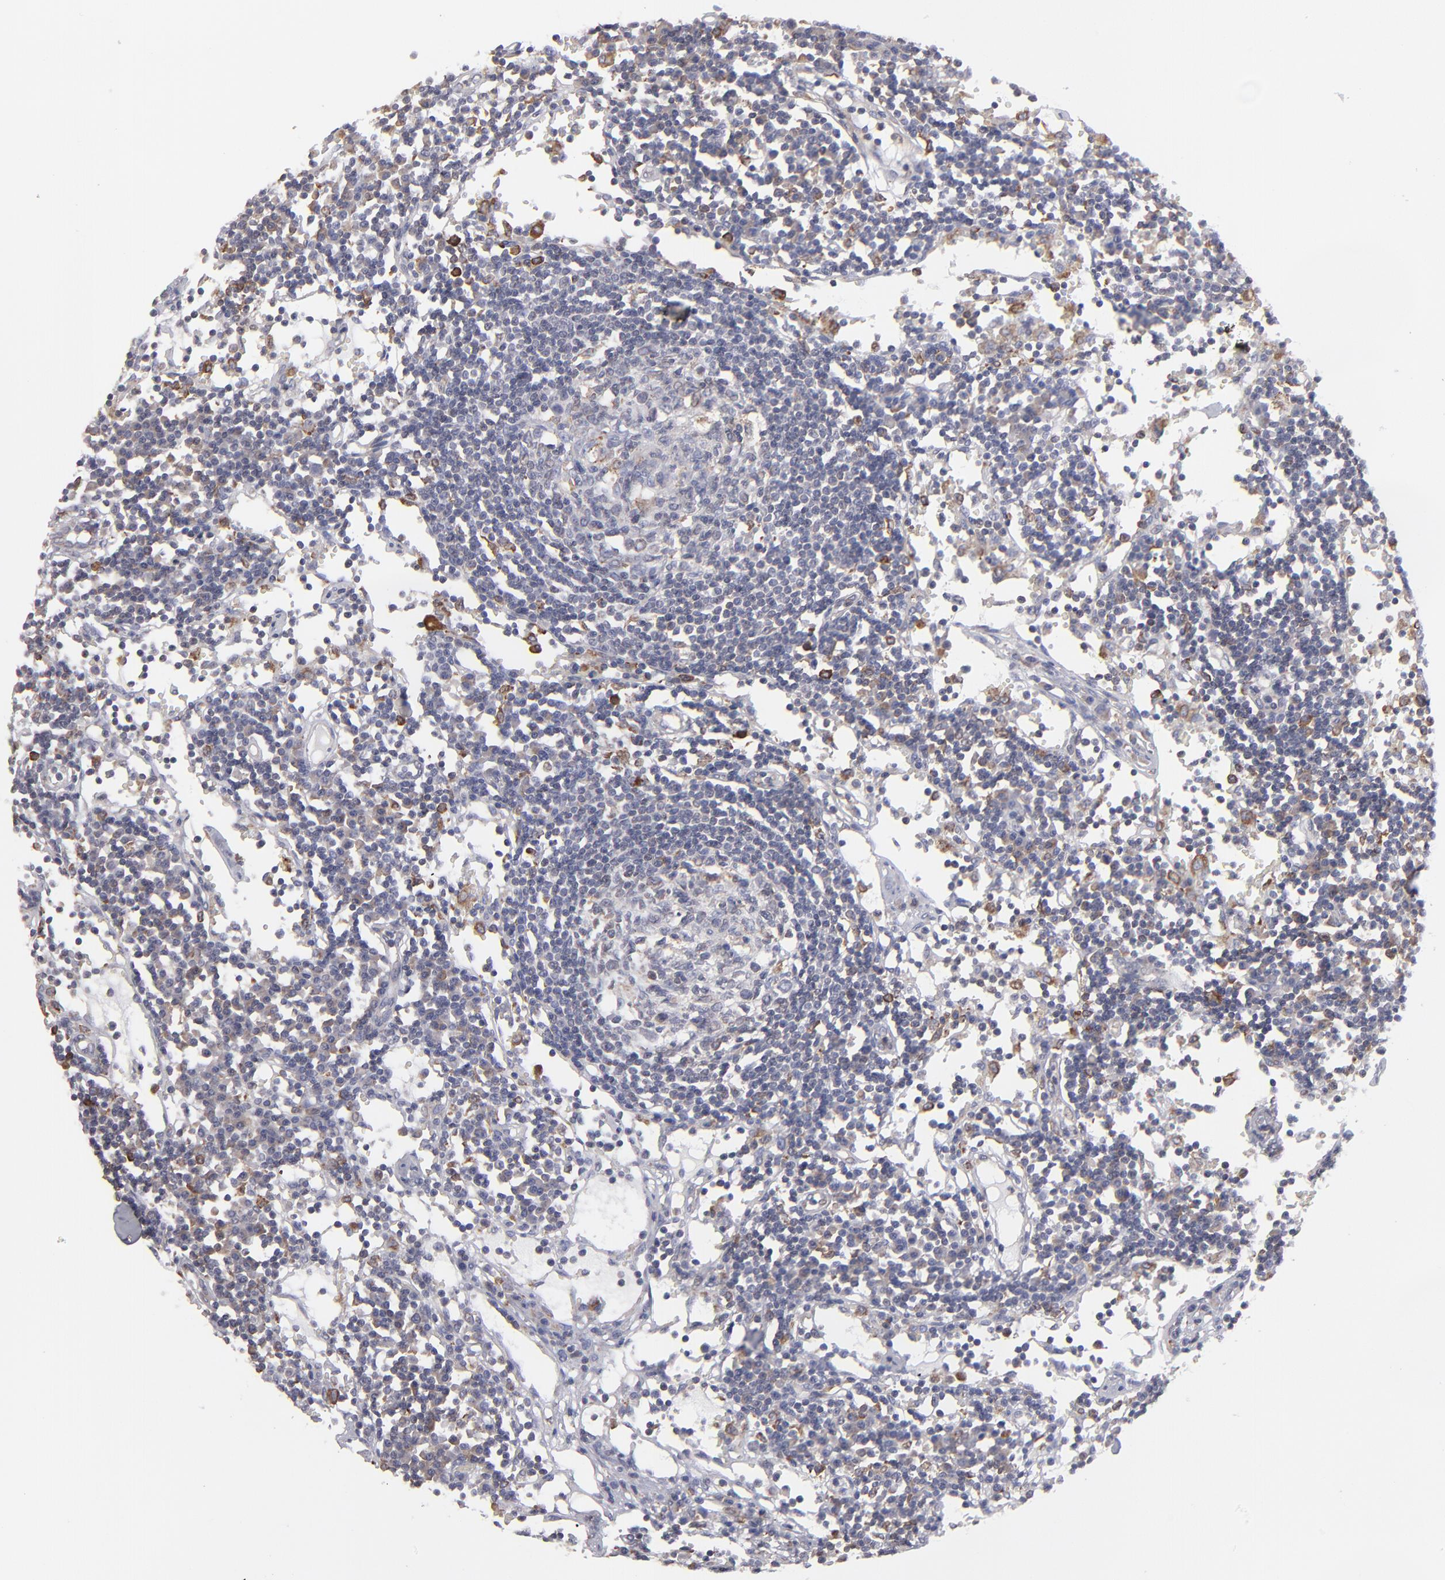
{"staining": {"intensity": "weak", "quantity": "<25%", "location": "cytoplasmic/membranous"}, "tissue": "lymph node", "cell_type": "Germinal center cells", "image_type": "normal", "snomed": [{"axis": "morphology", "description": "Normal tissue, NOS"}, {"axis": "topography", "description": "Lymph node"}], "caption": "IHC of normal human lymph node reveals no expression in germinal center cells.", "gene": "TMX1", "patient": {"sex": "female", "age": 55}}